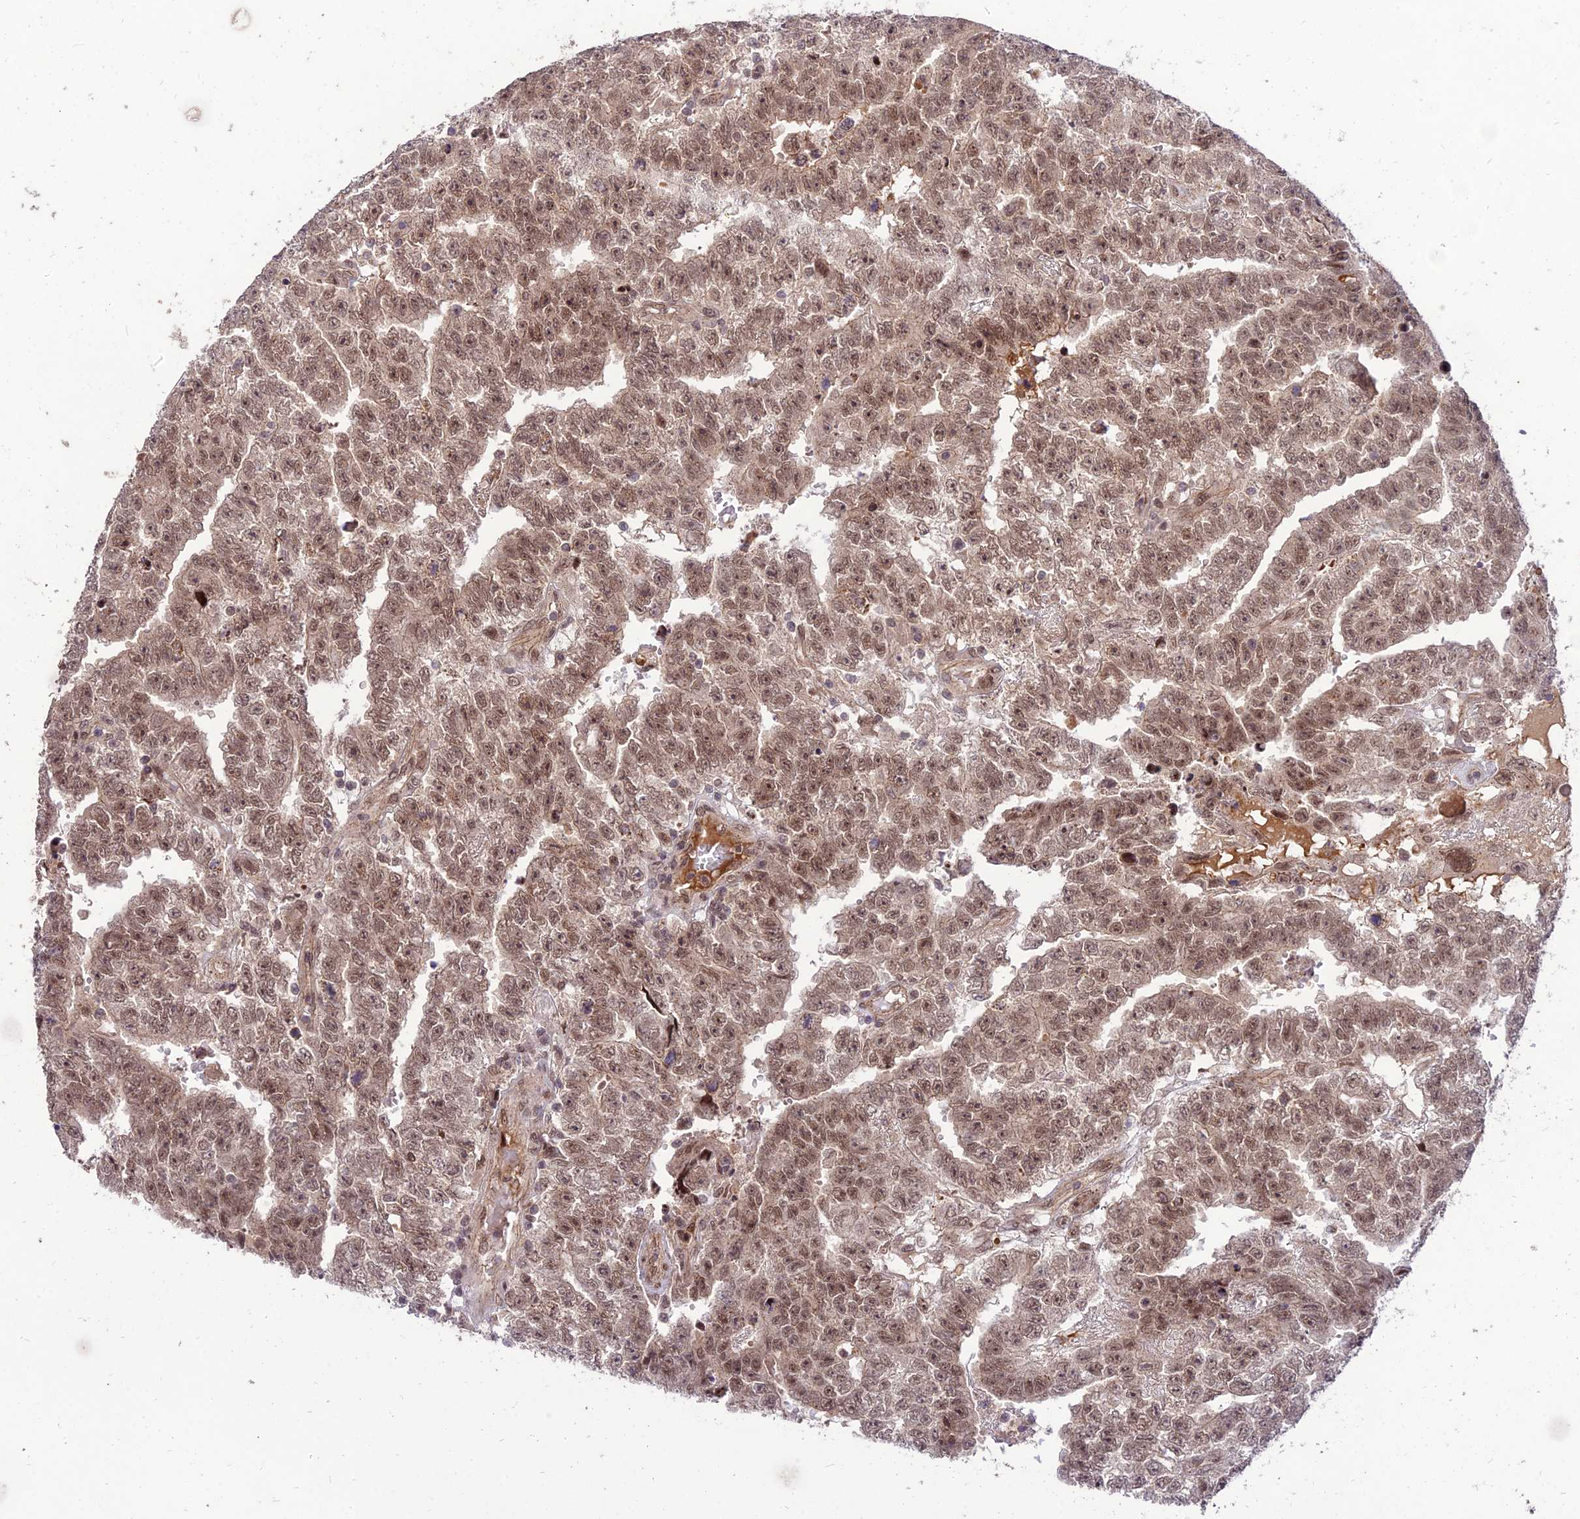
{"staining": {"intensity": "moderate", "quantity": ">75%", "location": "nuclear"}, "tissue": "testis cancer", "cell_type": "Tumor cells", "image_type": "cancer", "snomed": [{"axis": "morphology", "description": "Carcinoma, Embryonal, NOS"}, {"axis": "topography", "description": "Testis"}], "caption": "Immunohistochemistry (DAB (3,3'-diaminobenzidine)) staining of testis embryonal carcinoma shows moderate nuclear protein positivity in approximately >75% of tumor cells. (DAB = brown stain, brightfield microscopy at high magnification).", "gene": "ZNF85", "patient": {"sex": "male", "age": 25}}